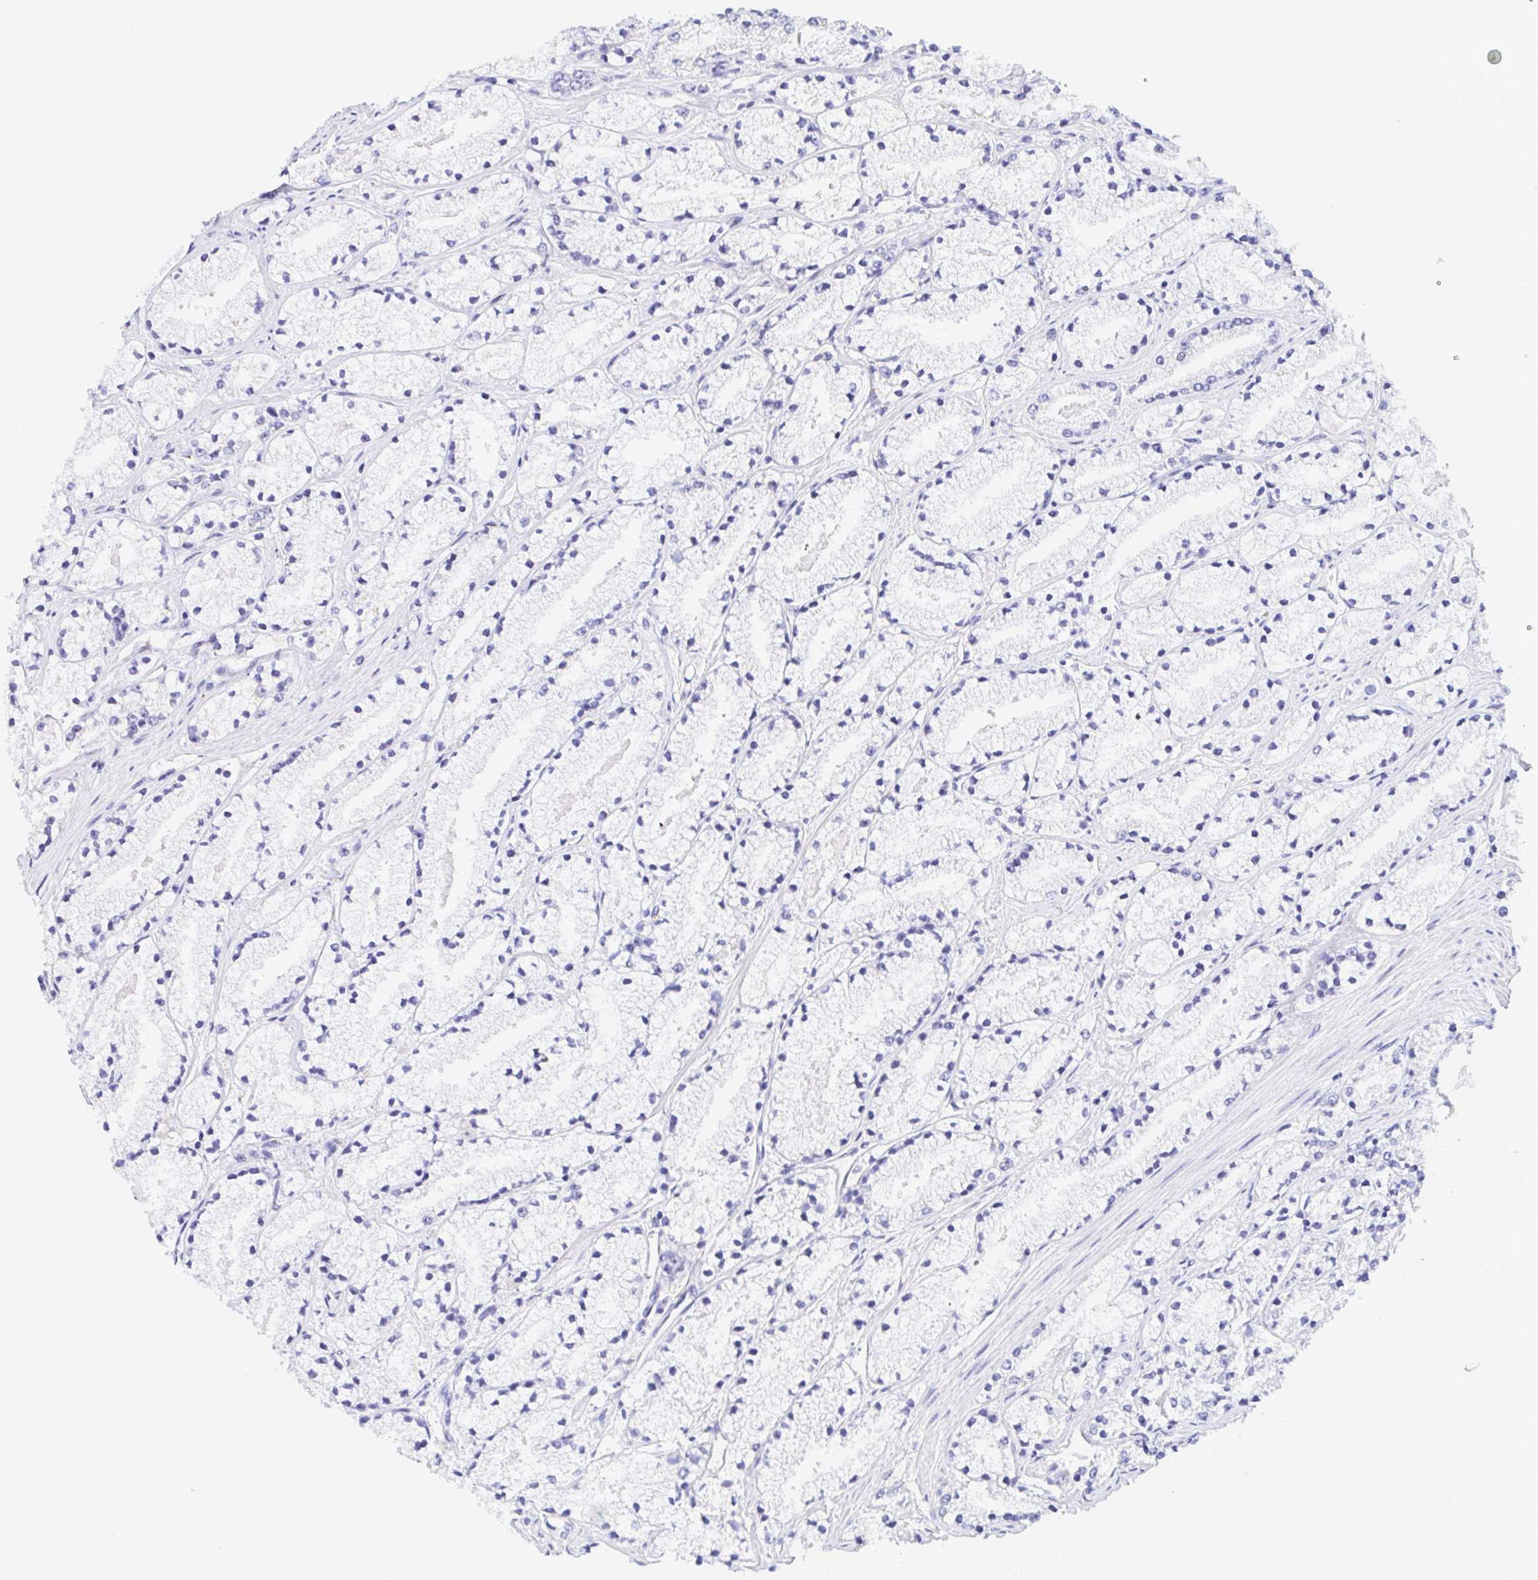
{"staining": {"intensity": "negative", "quantity": "none", "location": "none"}, "tissue": "prostate cancer", "cell_type": "Tumor cells", "image_type": "cancer", "snomed": [{"axis": "morphology", "description": "Adenocarcinoma, High grade"}, {"axis": "topography", "description": "Prostate"}], "caption": "An immunohistochemistry photomicrograph of prostate cancer is shown. There is no staining in tumor cells of prostate cancer. (Brightfield microscopy of DAB (3,3'-diaminobenzidine) immunohistochemistry at high magnification).", "gene": "SULT1B1", "patient": {"sex": "male", "age": 63}}